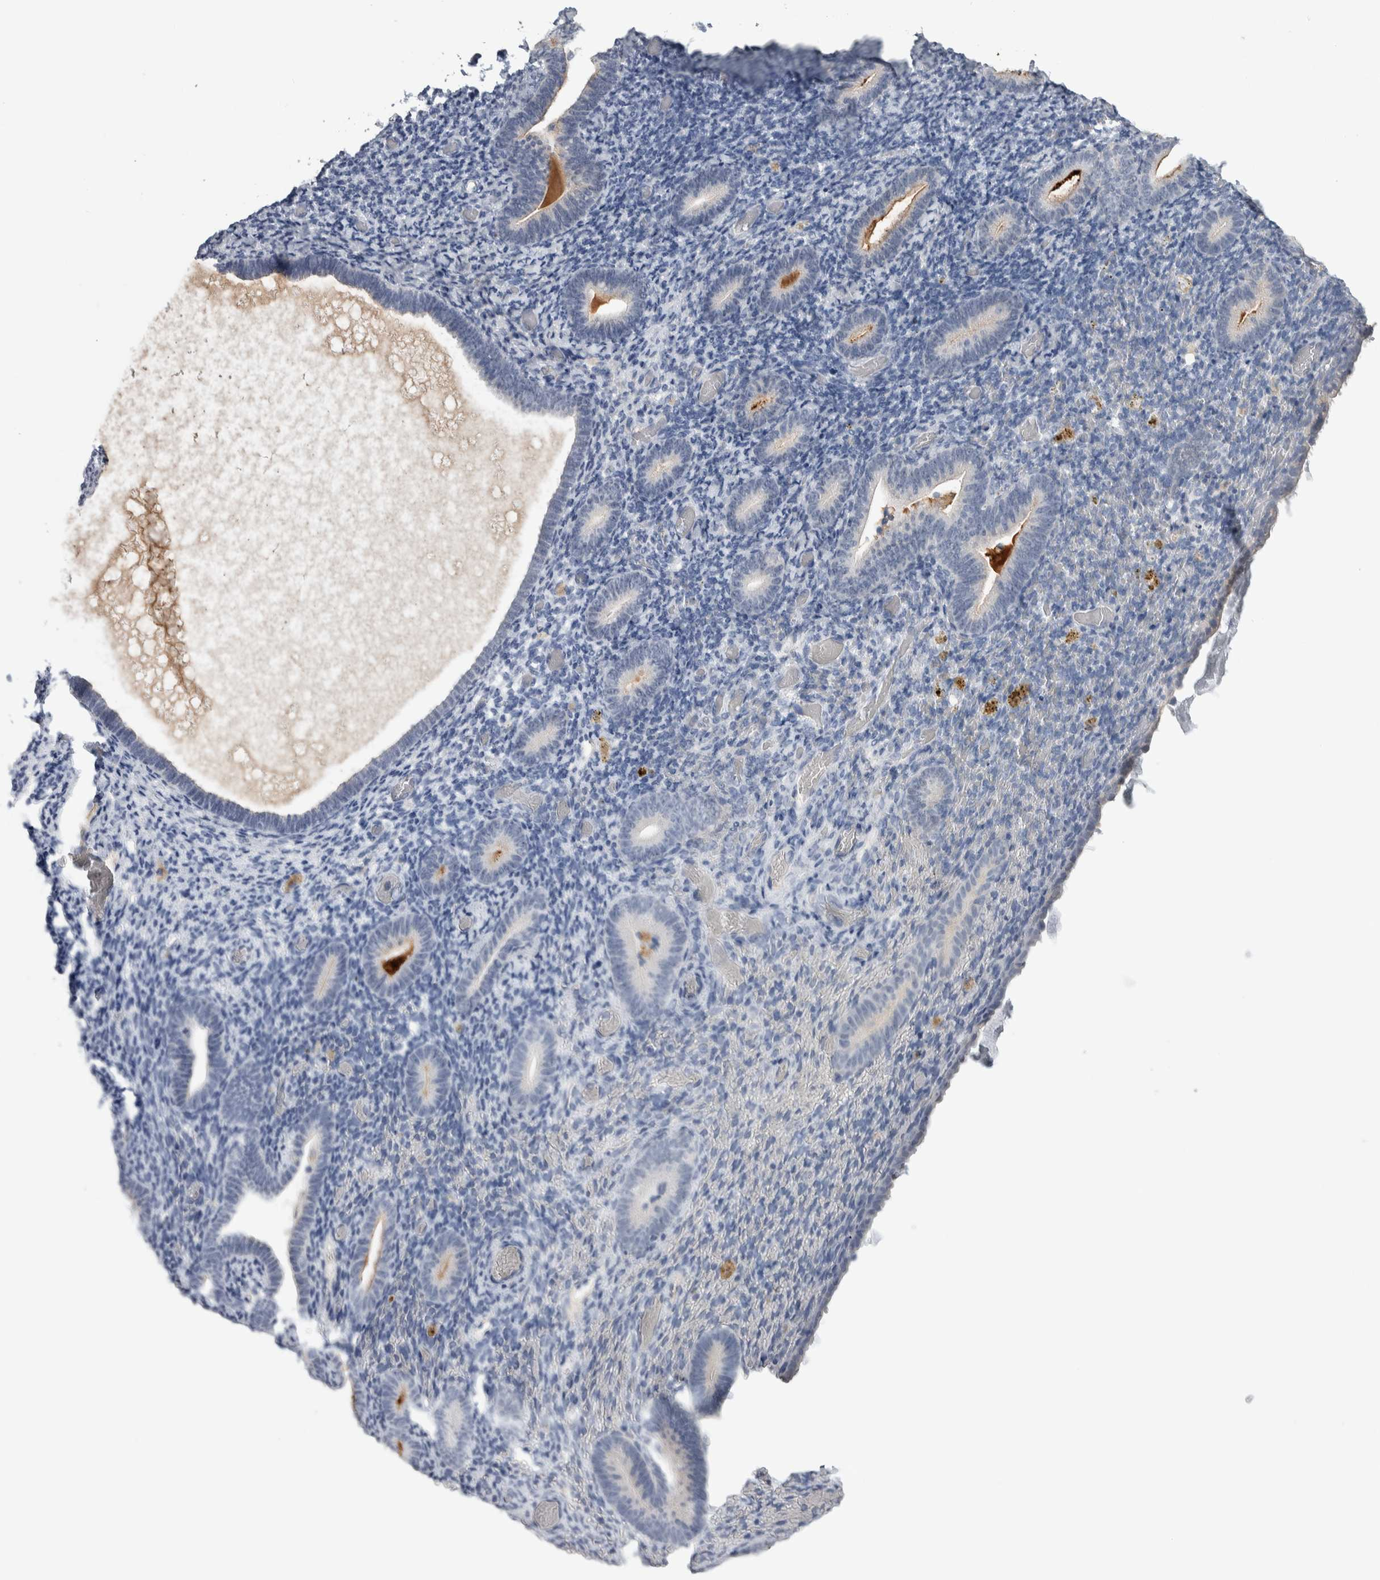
{"staining": {"intensity": "negative", "quantity": "none", "location": "none"}, "tissue": "endometrium", "cell_type": "Cells in endometrial stroma", "image_type": "normal", "snomed": [{"axis": "morphology", "description": "Normal tissue, NOS"}, {"axis": "topography", "description": "Endometrium"}], "caption": "Cells in endometrial stroma are negative for protein expression in unremarkable human endometrium. Nuclei are stained in blue.", "gene": "TMEM102", "patient": {"sex": "female", "age": 51}}